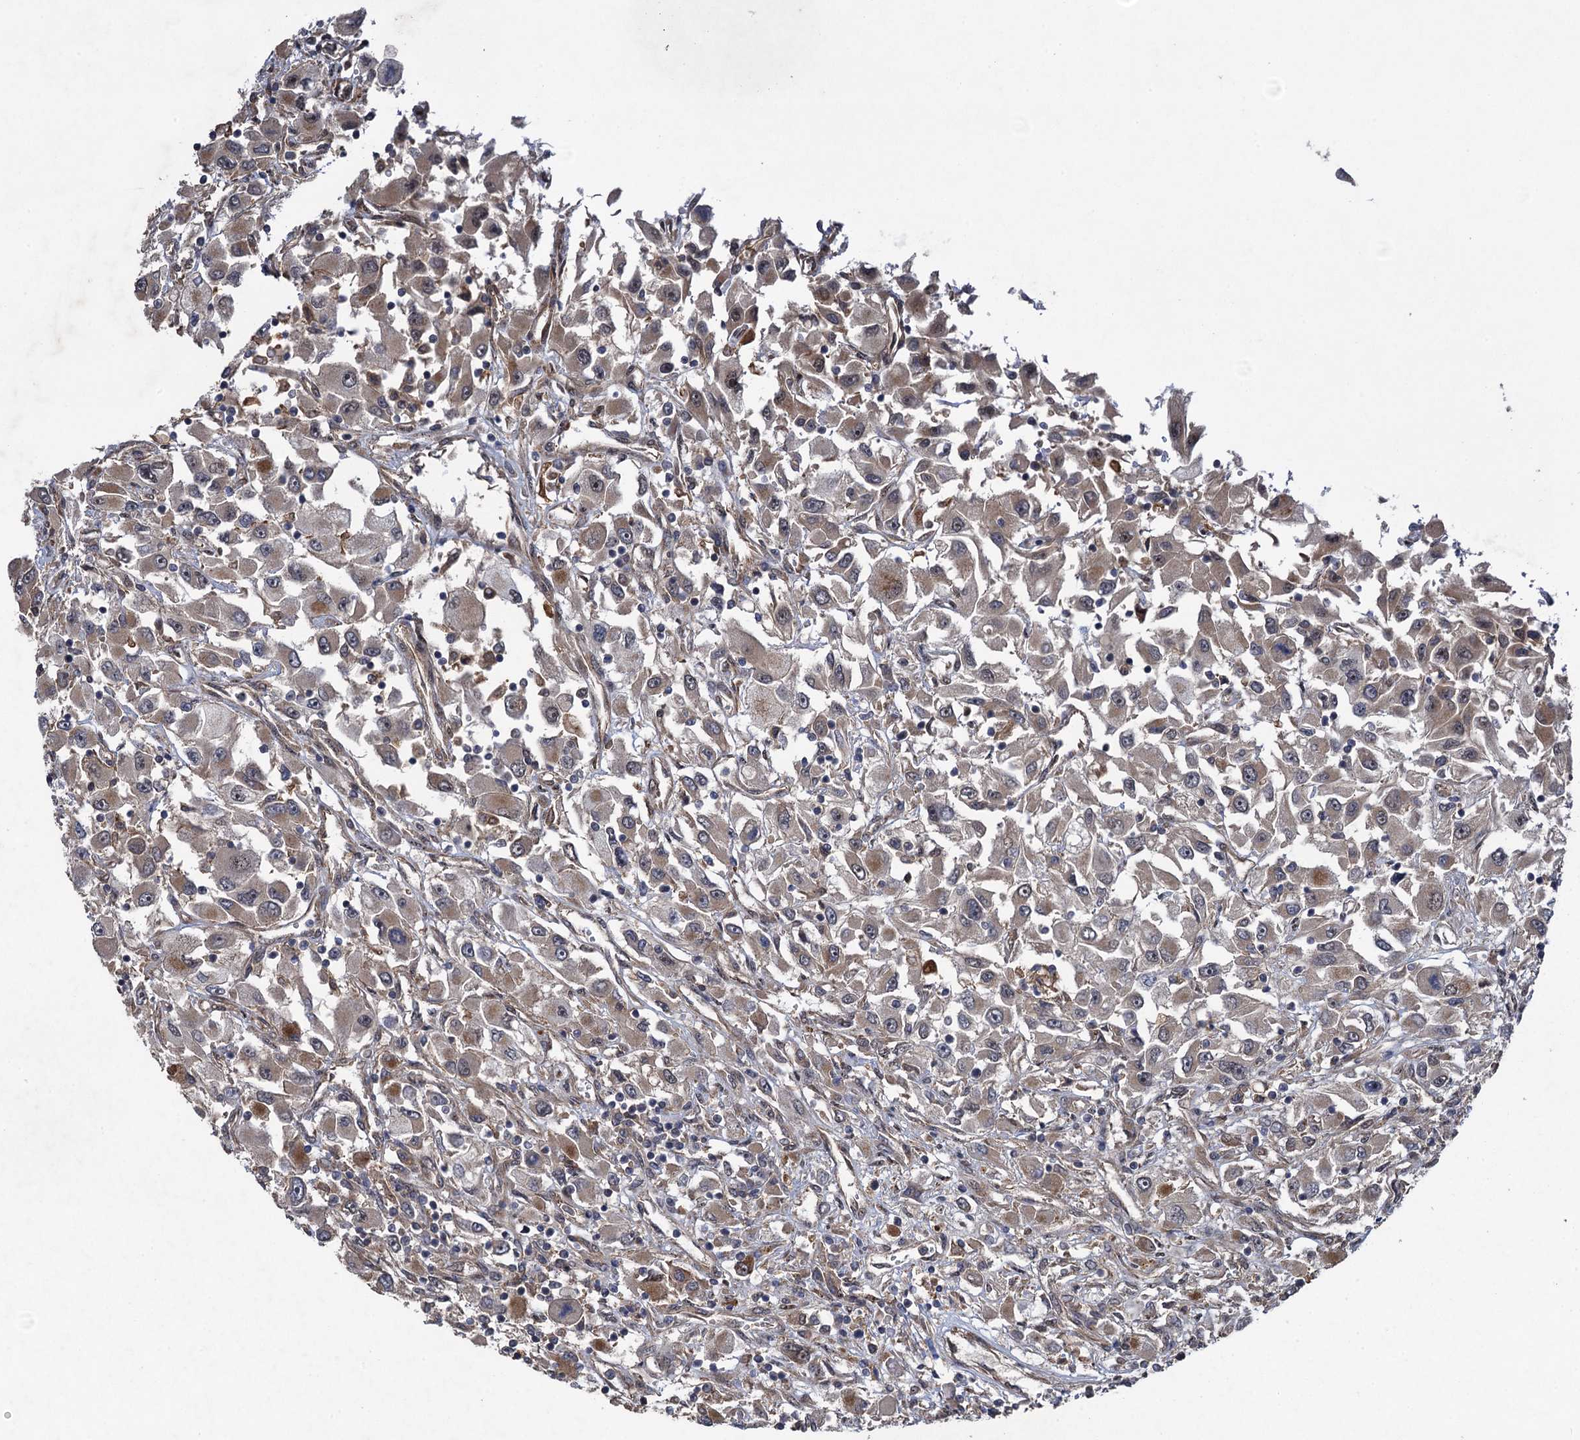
{"staining": {"intensity": "moderate", "quantity": "<25%", "location": "cytoplasmic/membranous"}, "tissue": "renal cancer", "cell_type": "Tumor cells", "image_type": "cancer", "snomed": [{"axis": "morphology", "description": "Adenocarcinoma, NOS"}, {"axis": "topography", "description": "Kidney"}], "caption": "A low amount of moderate cytoplasmic/membranous staining is present in approximately <25% of tumor cells in renal adenocarcinoma tissue. (Stains: DAB in brown, nuclei in blue, Microscopy: brightfield microscopy at high magnification).", "gene": "HAUS1", "patient": {"sex": "female", "age": 52}}